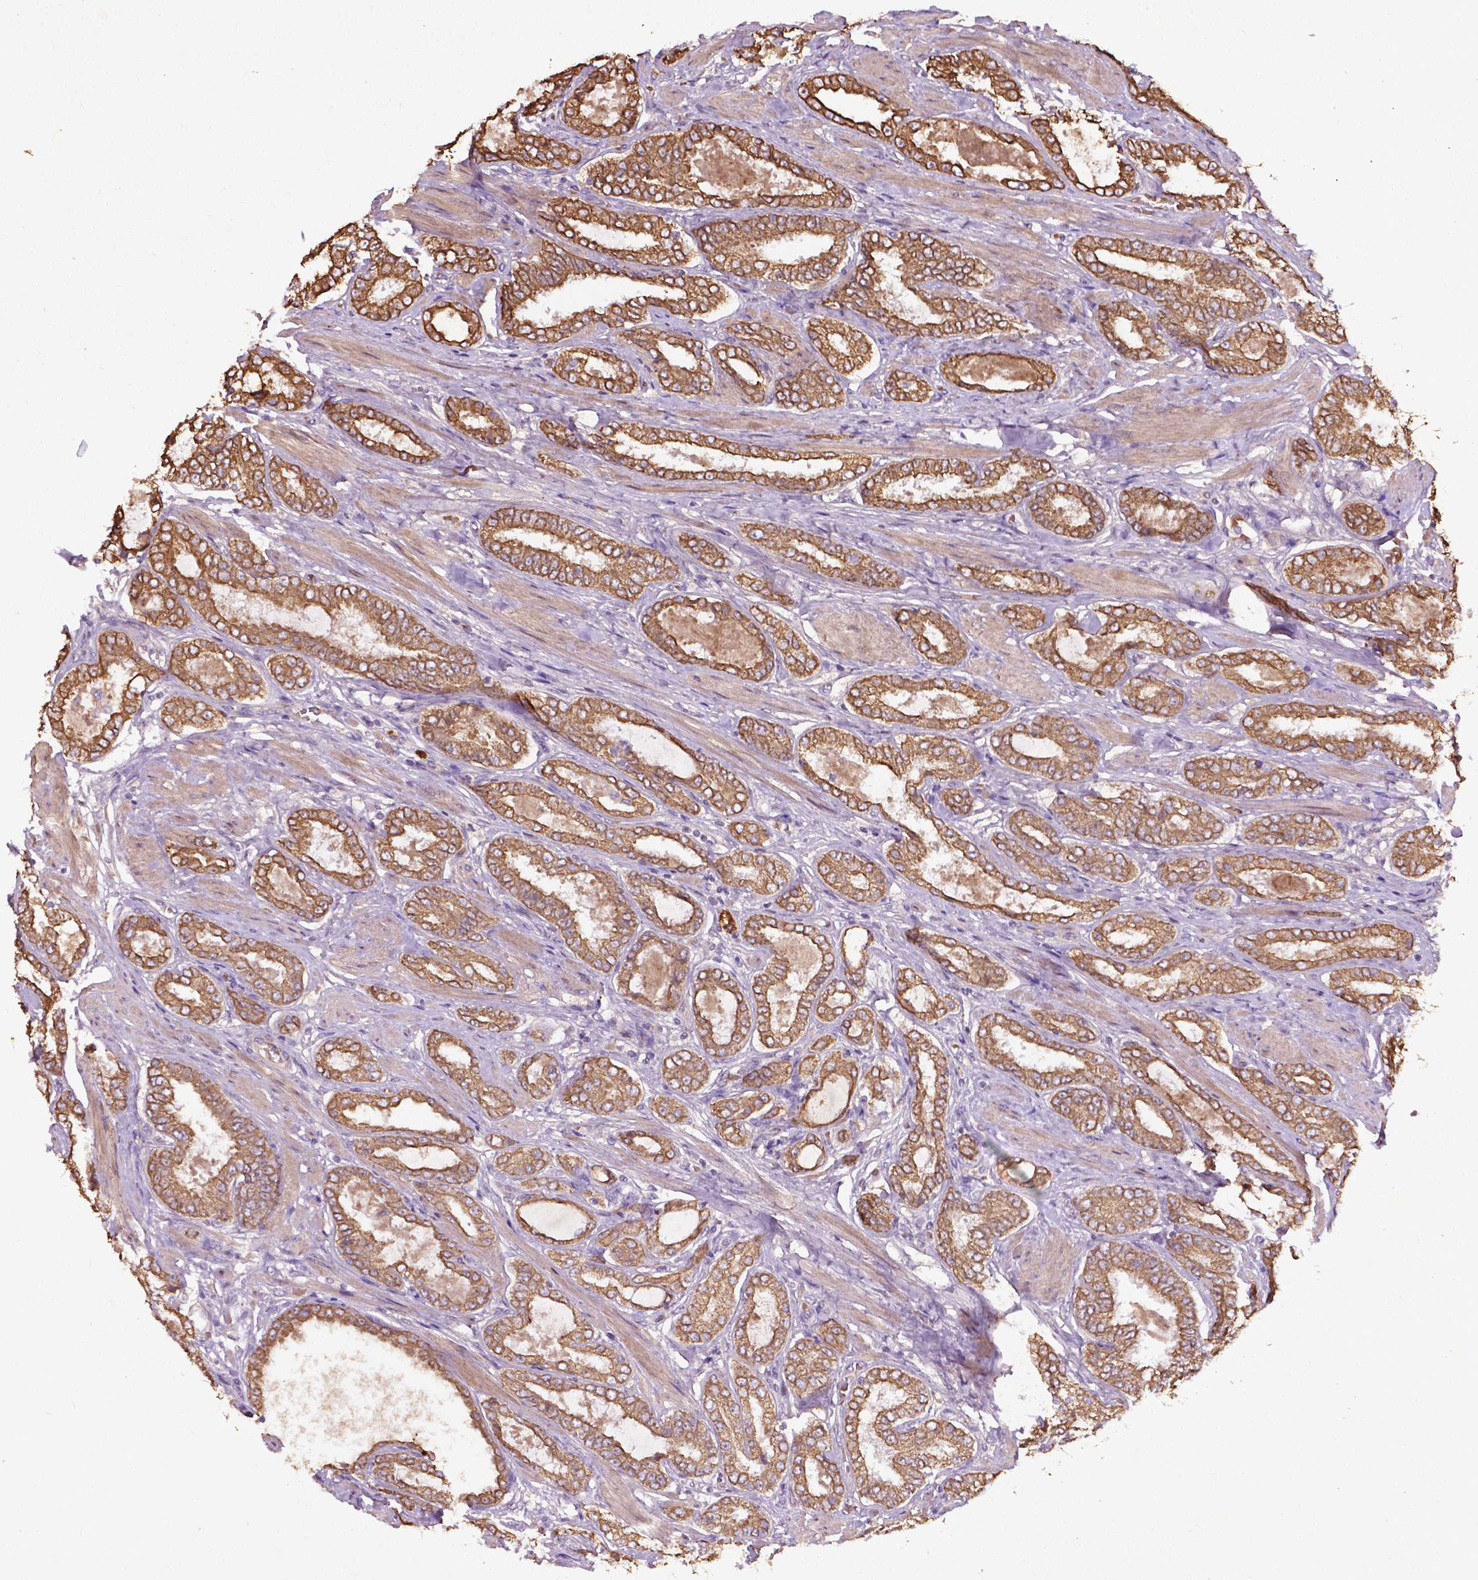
{"staining": {"intensity": "moderate", "quantity": ">75%", "location": "cytoplasmic/membranous"}, "tissue": "prostate cancer", "cell_type": "Tumor cells", "image_type": "cancer", "snomed": [{"axis": "morphology", "description": "Adenocarcinoma, High grade"}, {"axis": "topography", "description": "Prostate"}], "caption": "High-grade adenocarcinoma (prostate) was stained to show a protein in brown. There is medium levels of moderate cytoplasmic/membranous expression in about >75% of tumor cells. (Stains: DAB (3,3'-diaminobenzidine) in brown, nuclei in blue, Microscopy: brightfield microscopy at high magnification).", "gene": "COQ2", "patient": {"sex": "male", "age": 63}}